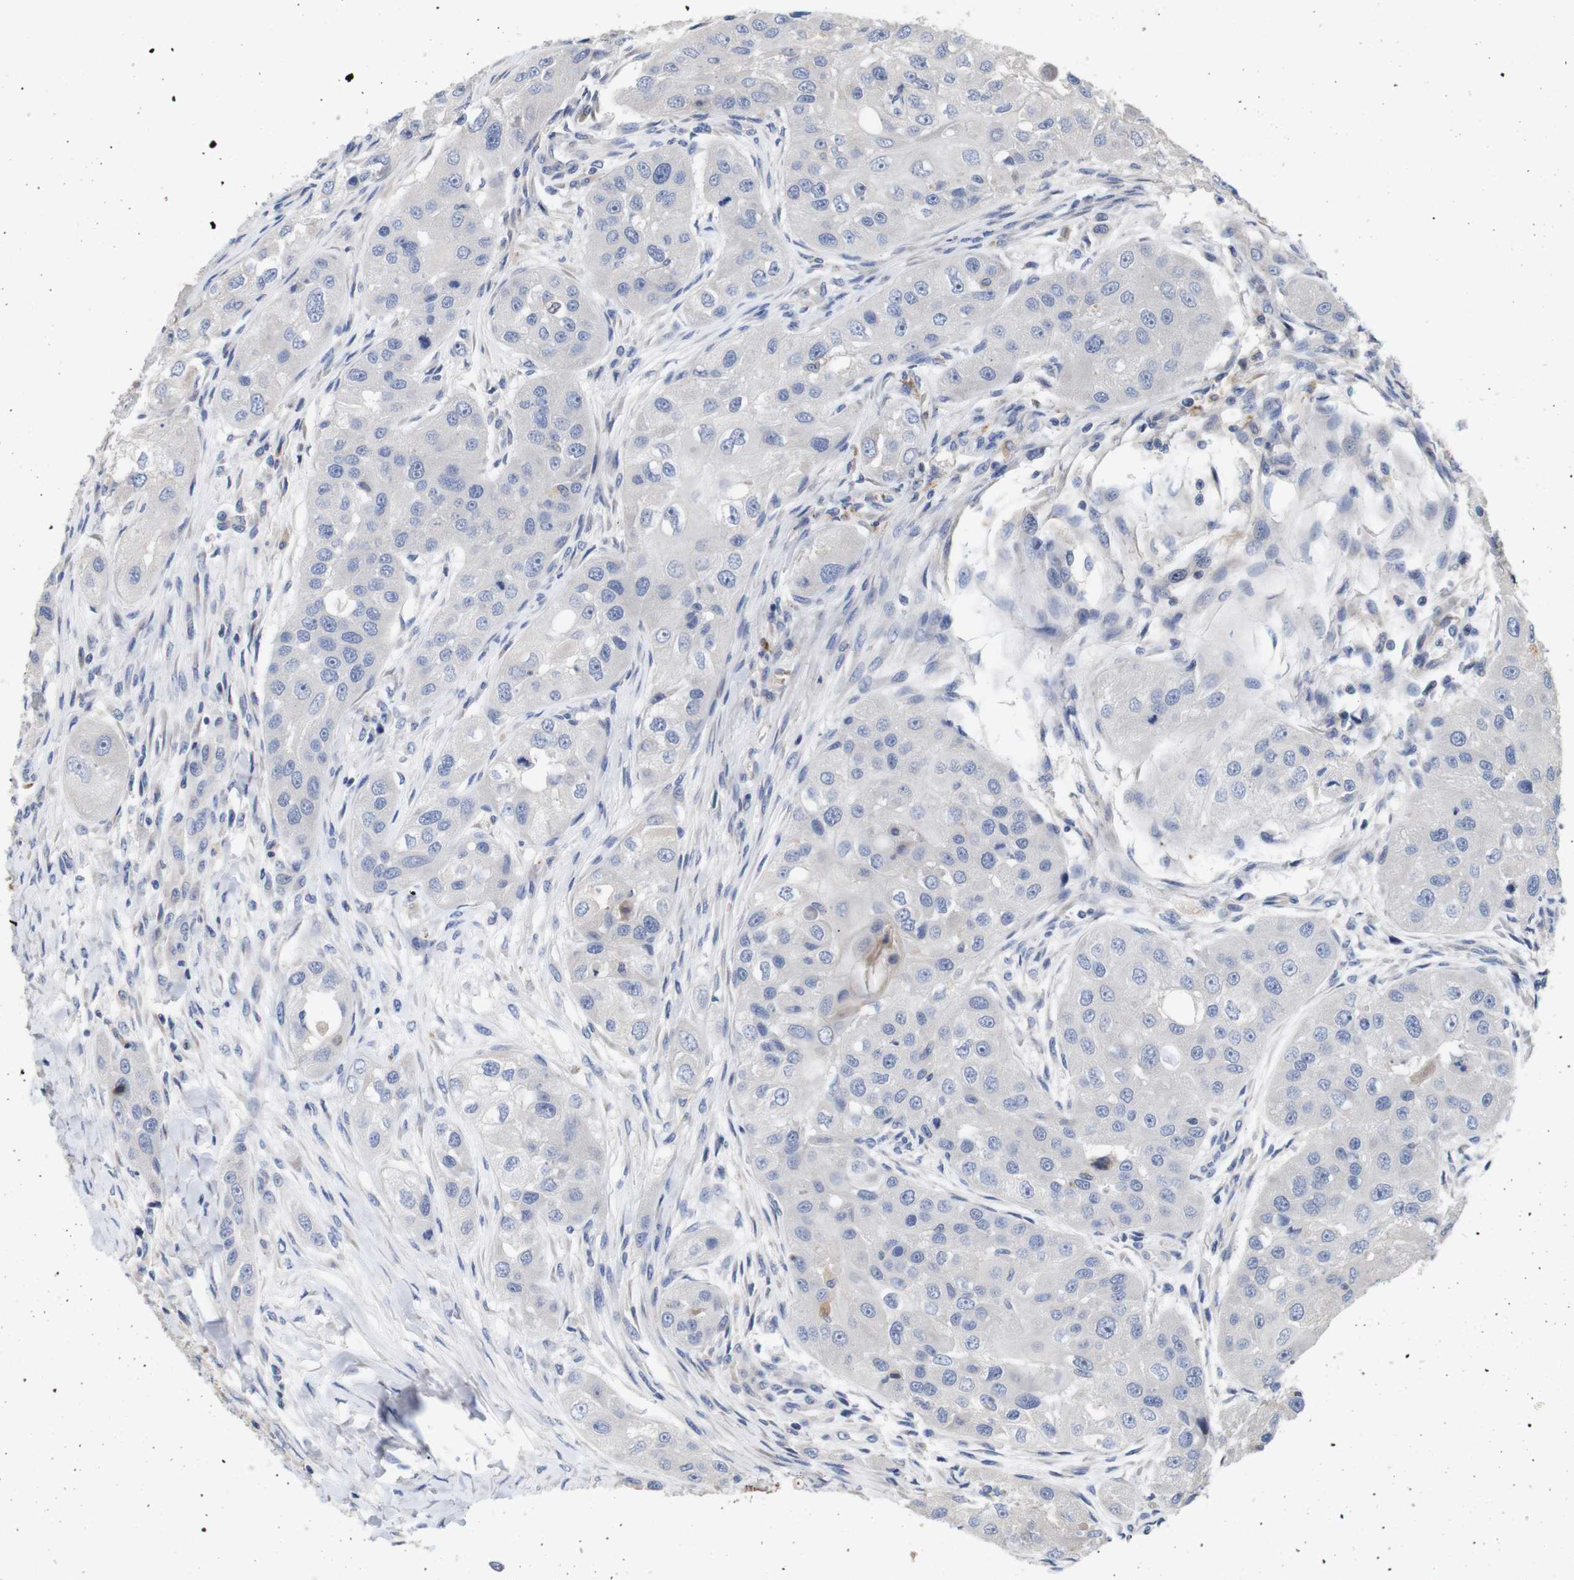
{"staining": {"intensity": "negative", "quantity": "none", "location": "none"}, "tissue": "head and neck cancer", "cell_type": "Tumor cells", "image_type": "cancer", "snomed": [{"axis": "morphology", "description": "Normal tissue, NOS"}, {"axis": "morphology", "description": "Squamous cell carcinoma, NOS"}, {"axis": "topography", "description": "Skeletal muscle"}, {"axis": "topography", "description": "Head-Neck"}], "caption": "A micrograph of human head and neck cancer (squamous cell carcinoma) is negative for staining in tumor cells. (DAB (3,3'-diaminobenzidine) IHC visualized using brightfield microscopy, high magnification).", "gene": "SPRY3", "patient": {"sex": "male", "age": 51}}